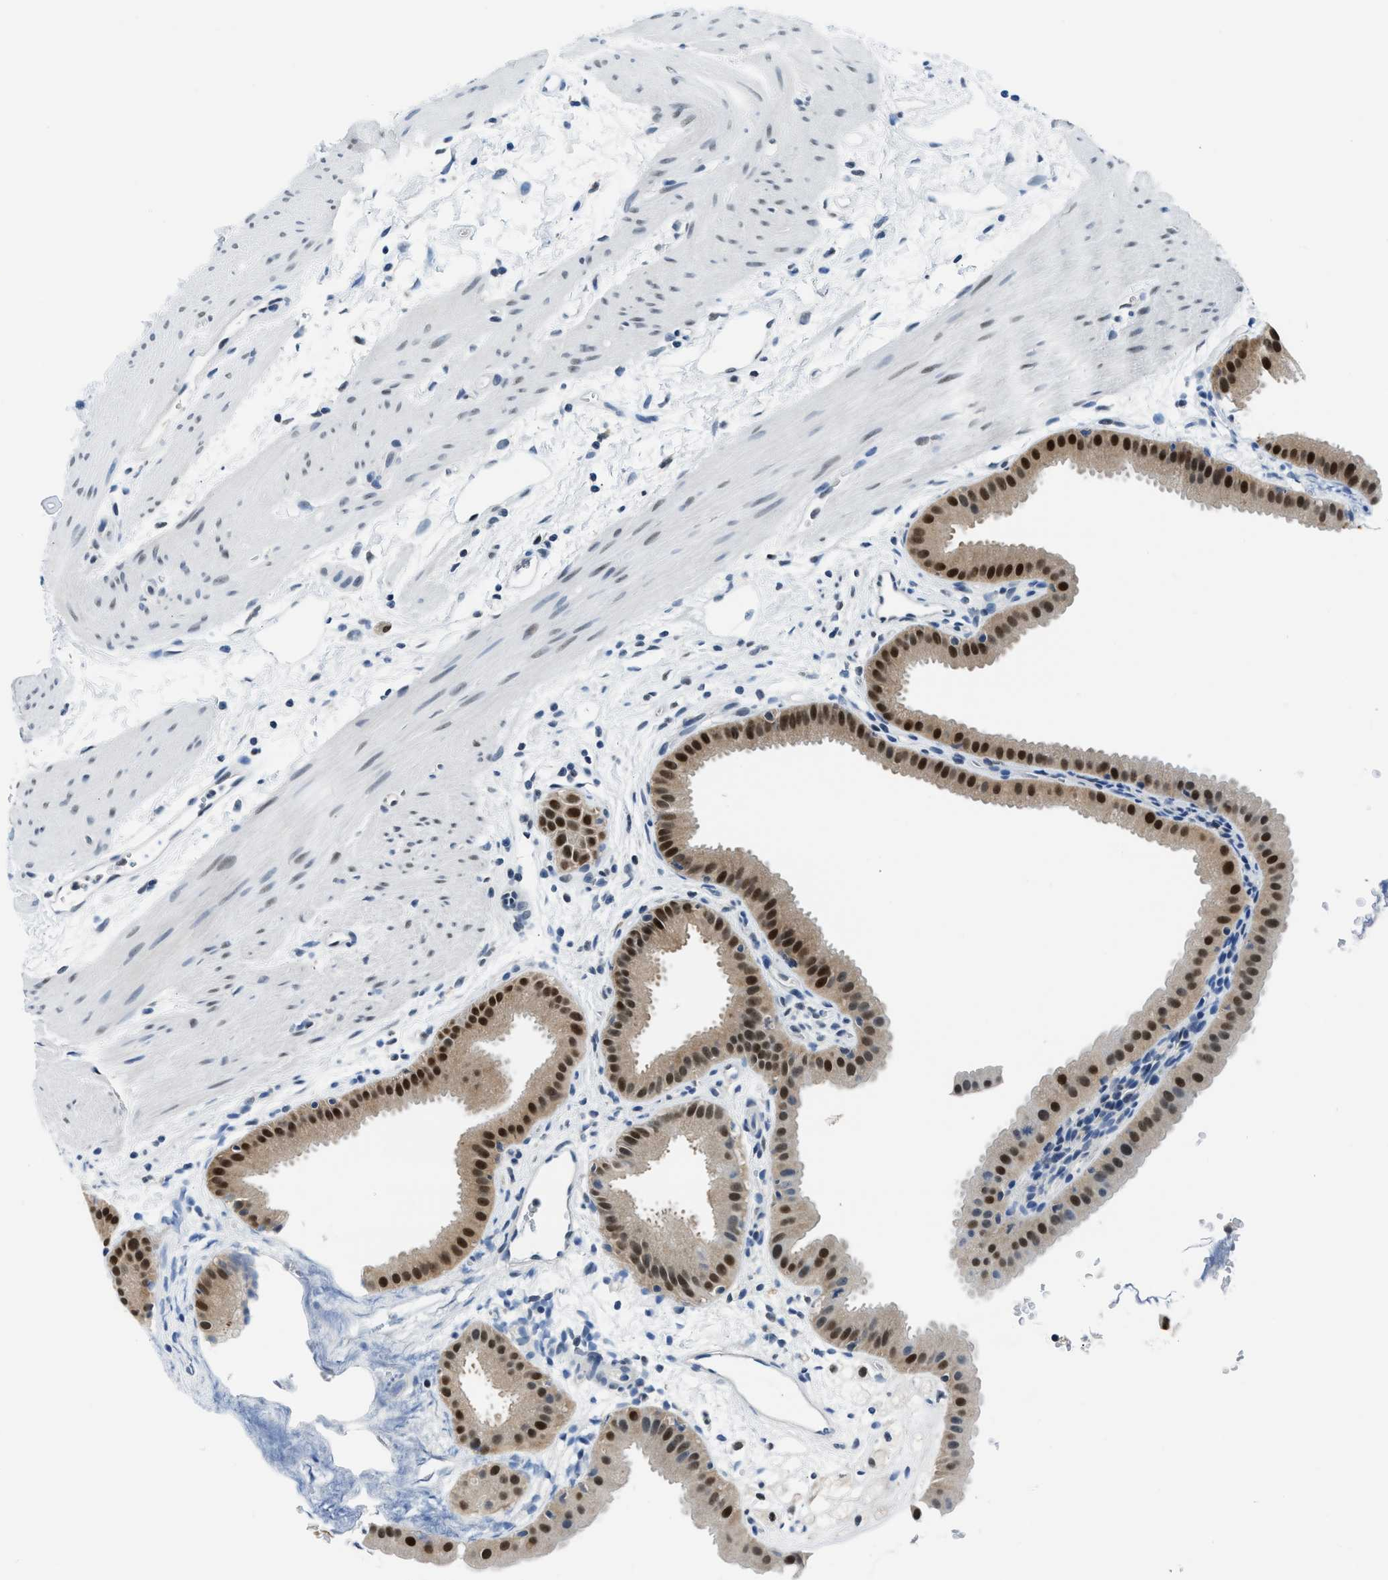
{"staining": {"intensity": "strong", "quantity": "25%-75%", "location": "cytoplasmic/membranous,nuclear"}, "tissue": "gallbladder", "cell_type": "Glandular cells", "image_type": "normal", "snomed": [{"axis": "morphology", "description": "Normal tissue, NOS"}, {"axis": "topography", "description": "Gallbladder"}], "caption": "Unremarkable gallbladder exhibits strong cytoplasmic/membranous,nuclear expression in about 25%-75% of glandular cells, visualized by immunohistochemistry.", "gene": "ALX1", "patient": {"sex": "female", "age": 64}}